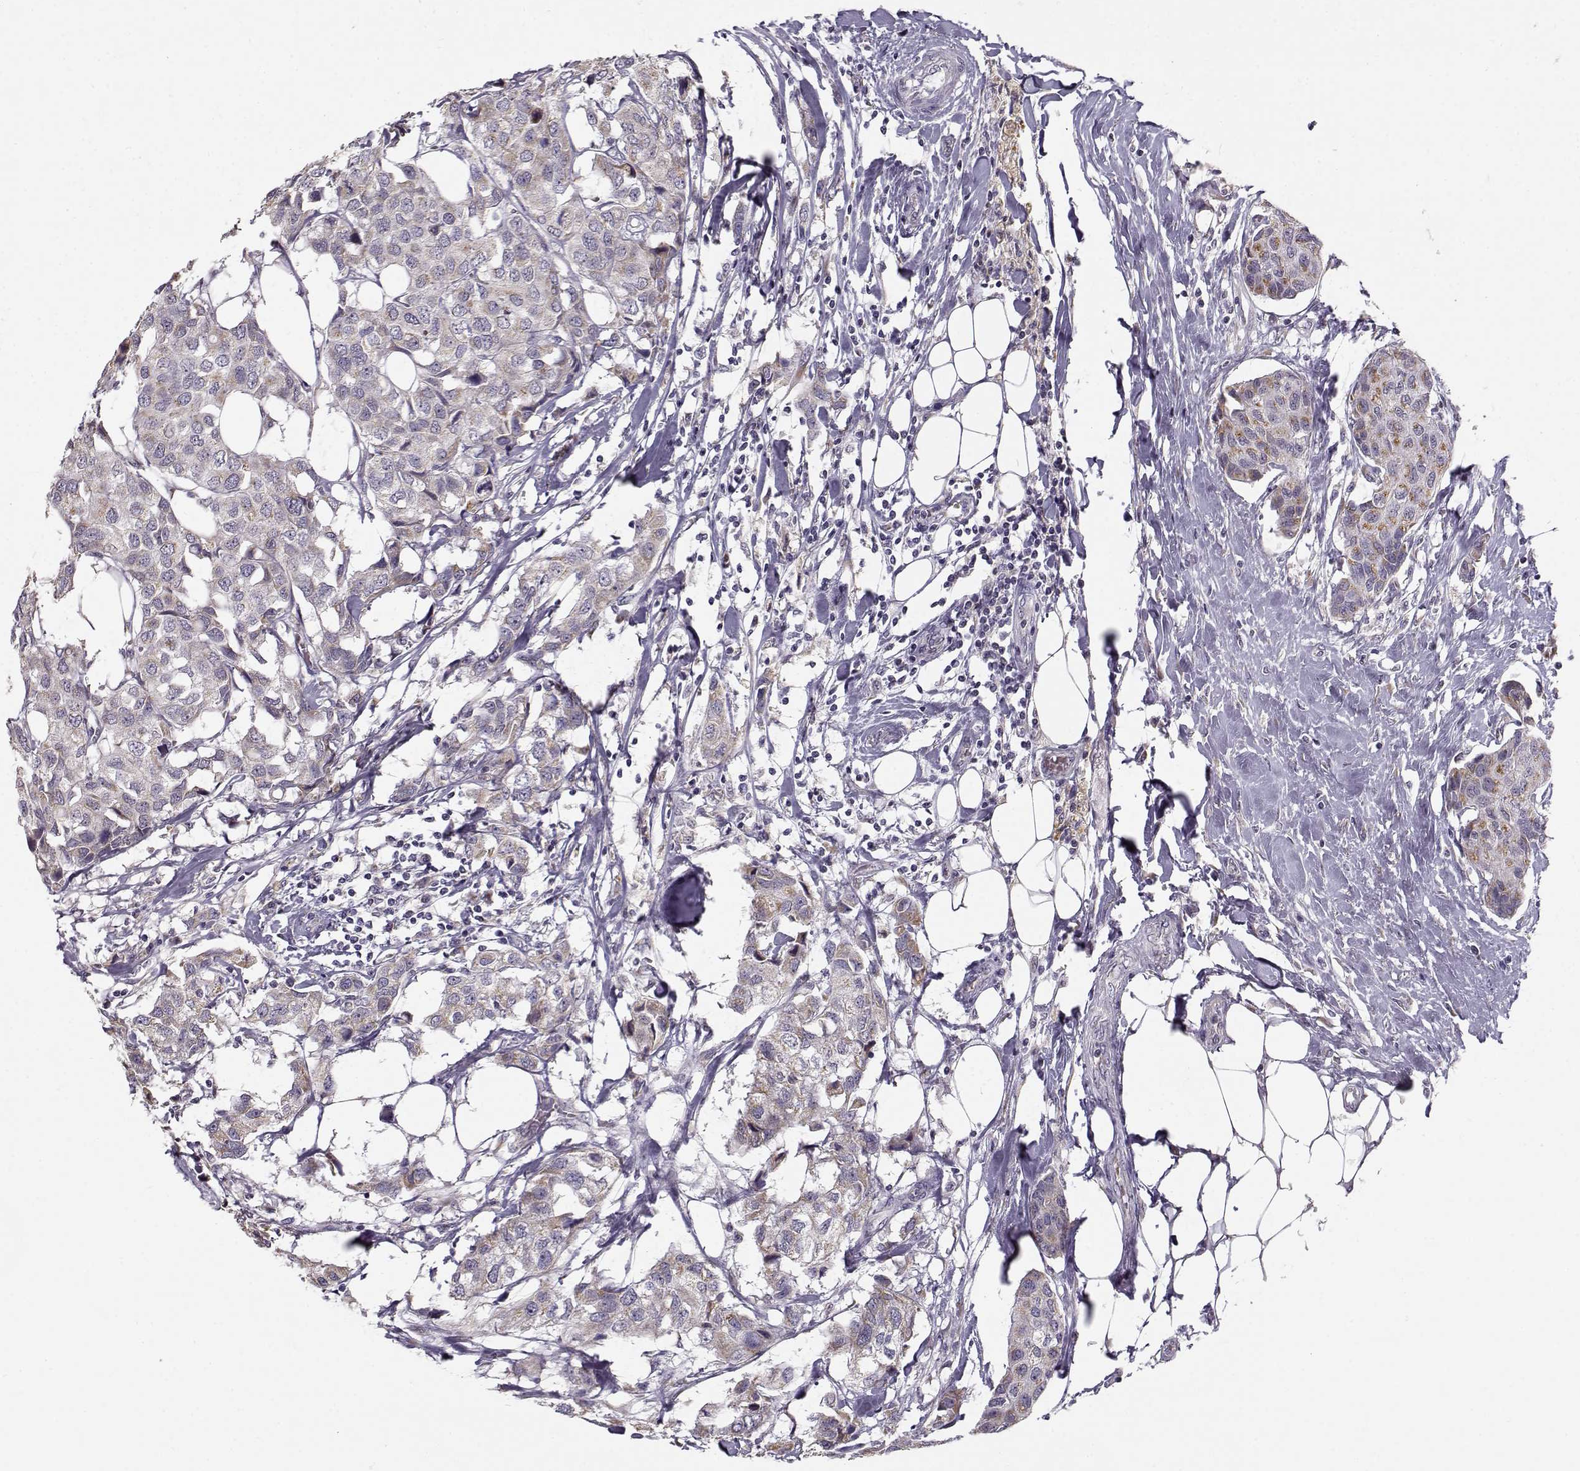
{"staining": {"intensity": "moderate", "quantity": ">75%", "location": "cytoplasmic/membranous"}, "tissue": "breast cancer", "cell_type": "Tumor cells", "image_type": "cancer", "snomed": [{"axis": "morphology", "description": "Duct carcinoma"}, {"axis": "topography", "description": "Breast"}], "caption": "Breast invasive ductal carcinoma was stained to show a protein in brown. There is medium levels of moderate cytoplasmic/membranous staining in about >75% of tumor cells.", "gene": "SLC4A5", "patient": {"sex": "female", "age": 80}}